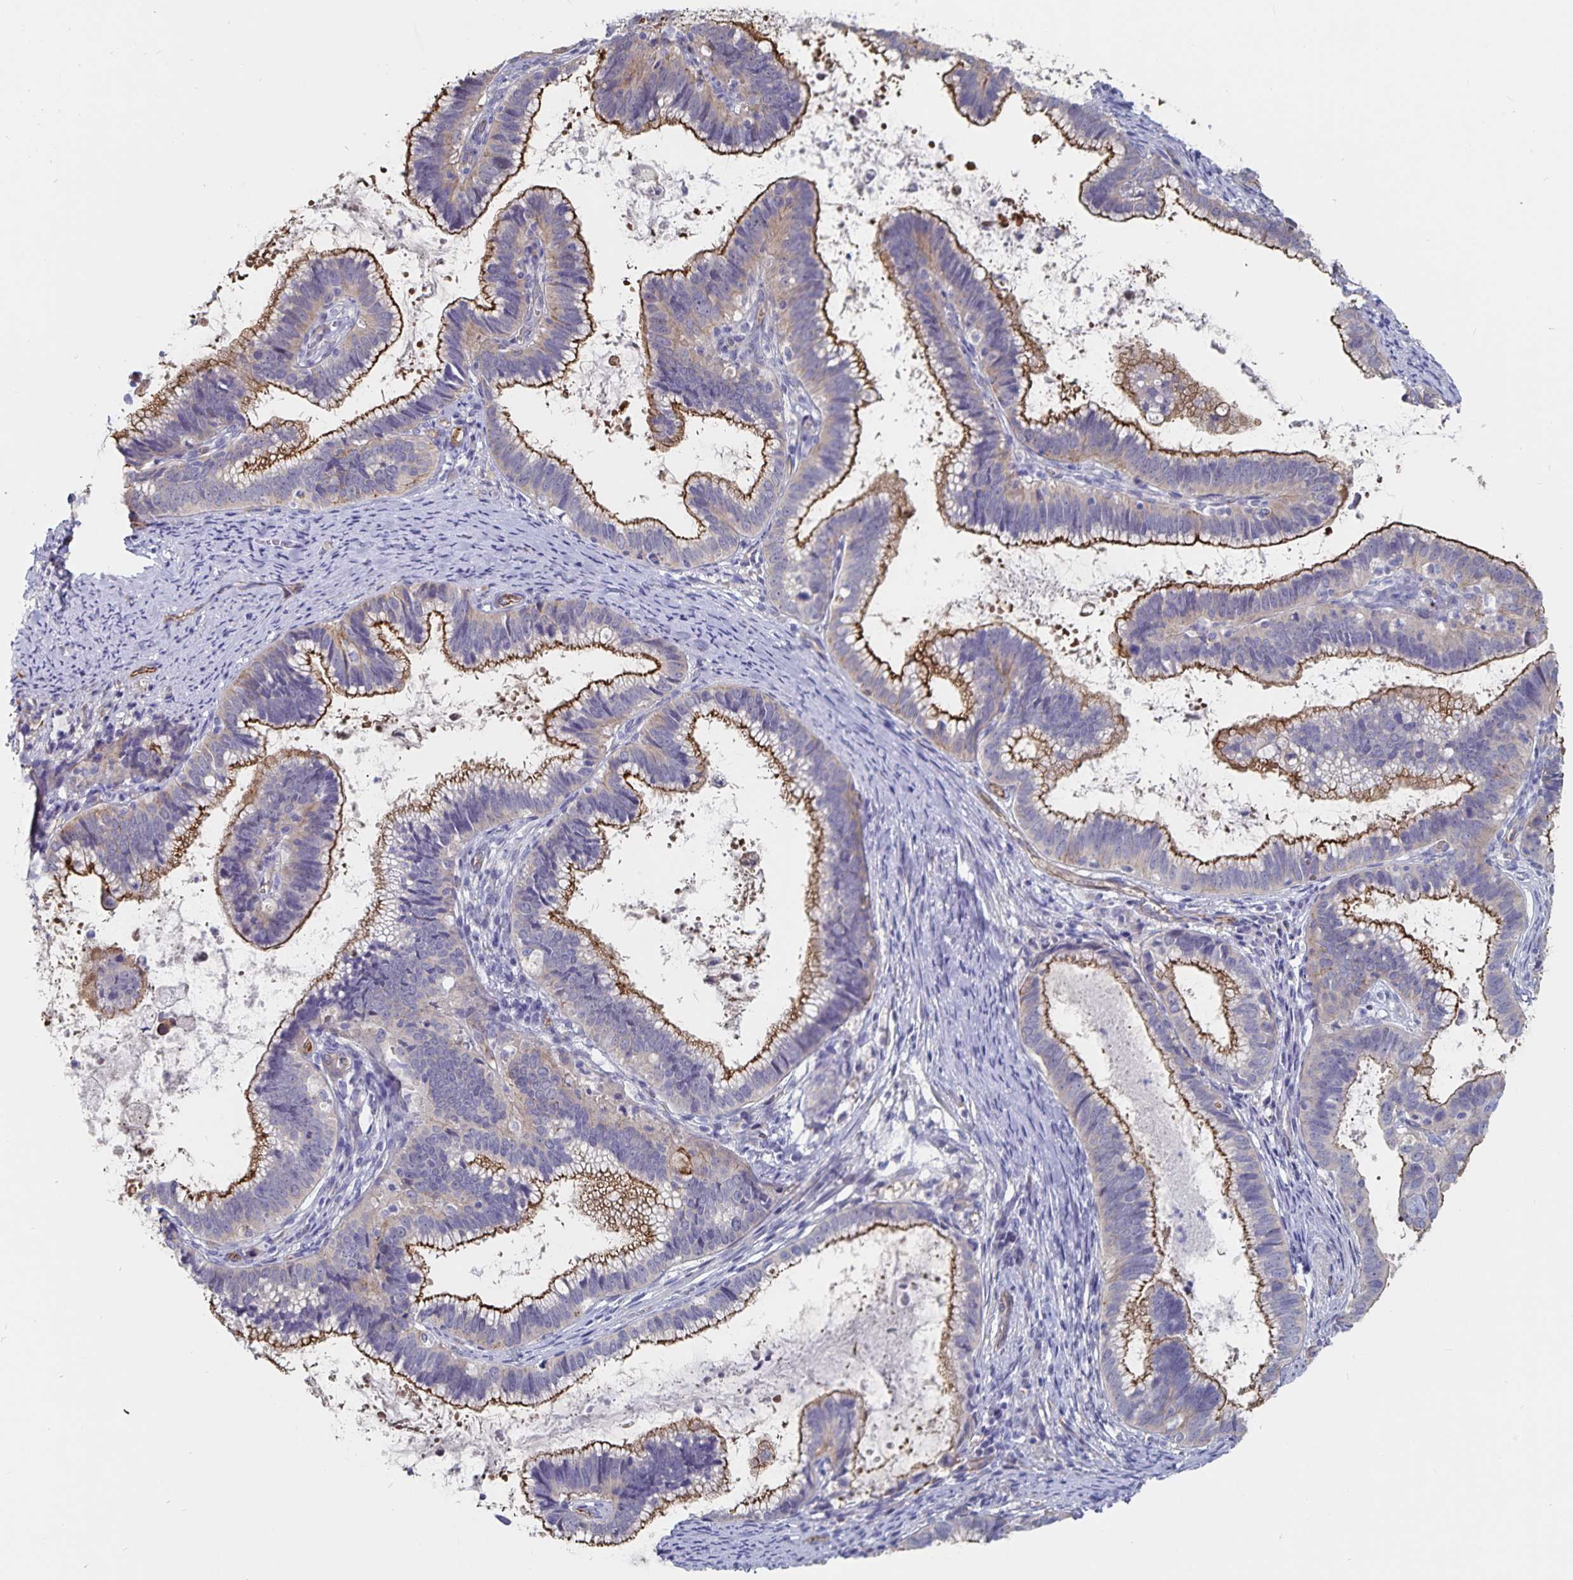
{"staining": {"intensity": "moderate", "quantity": "25%-75%", "location": "cytoplasmic/membranous"}, "tissue": "cervical cancer", "cell_type": "Tumor cells", "image_type": "cancer", "snomed": [{"axis": "morphology", "description": "Adenocarcinoma, NOS"}, {"axis": "topography", "description": "Cervix"}], "caption": "Brown immunohistochemical staining in human cervical adenocarcinoma shows moderate cytoplasmic/membranous positivity in about 25%-75% of tumor cells.", "gene": "SSTR1", "patient": {"sex": "female", "age": 61}}